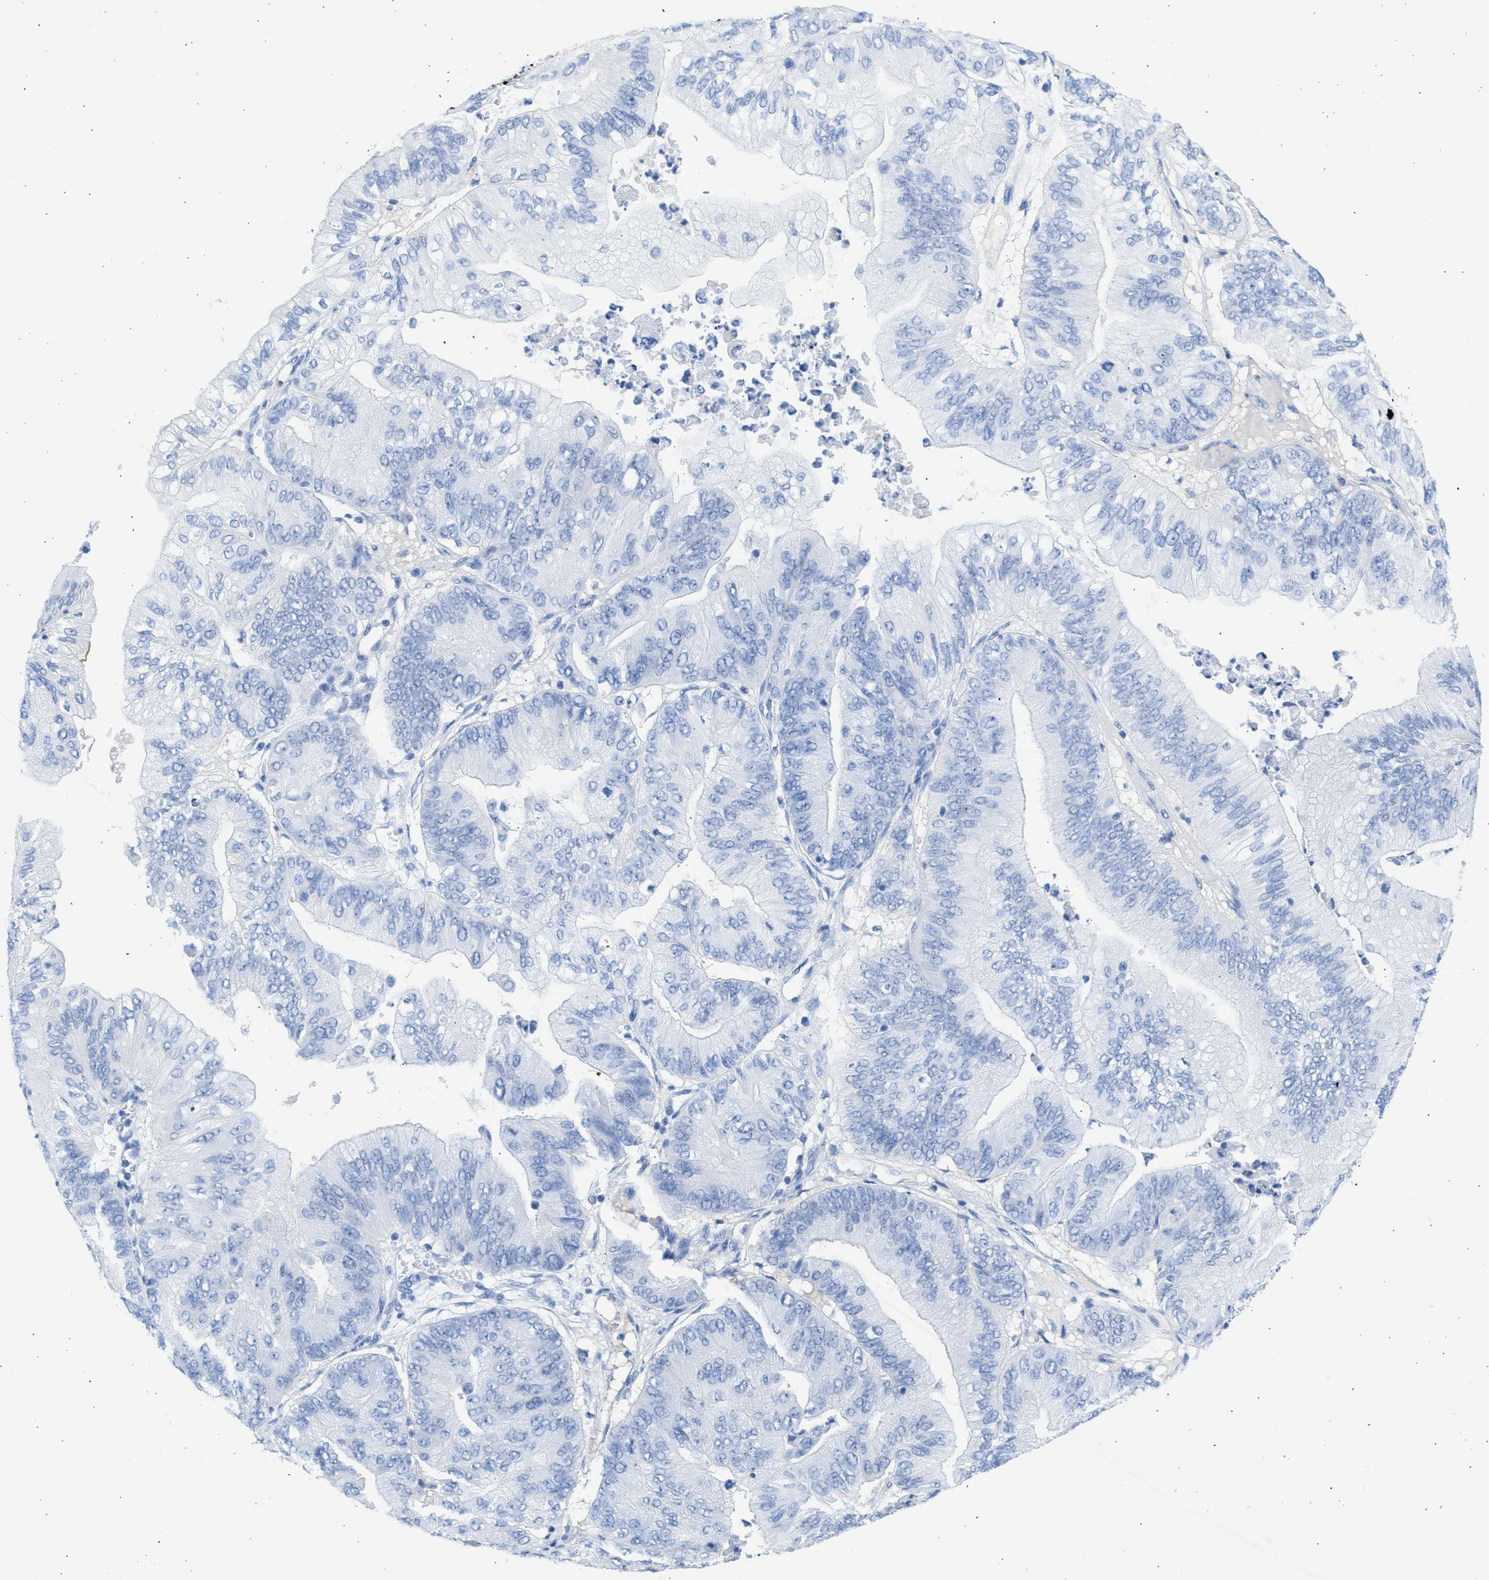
{"staining": {"intensity": "negative", "quantity": "none", "location": "none"}, "tissue": "ovarian cancer", "cell_type": "Tumor cells", "image_type": "cancer", "snomed": [{"axis": "morphology", "description": "Cystadenocarcinoma, mucinous, NOS"}, {"axis": "topography", "description": "Ovary"}], "caption": "Ovarian cancer was stained to show a protein in brown. There is no significant positivity in tumor cells.", "gene": "SPATA3", "patient": {"sex": "female", "age": 61}}